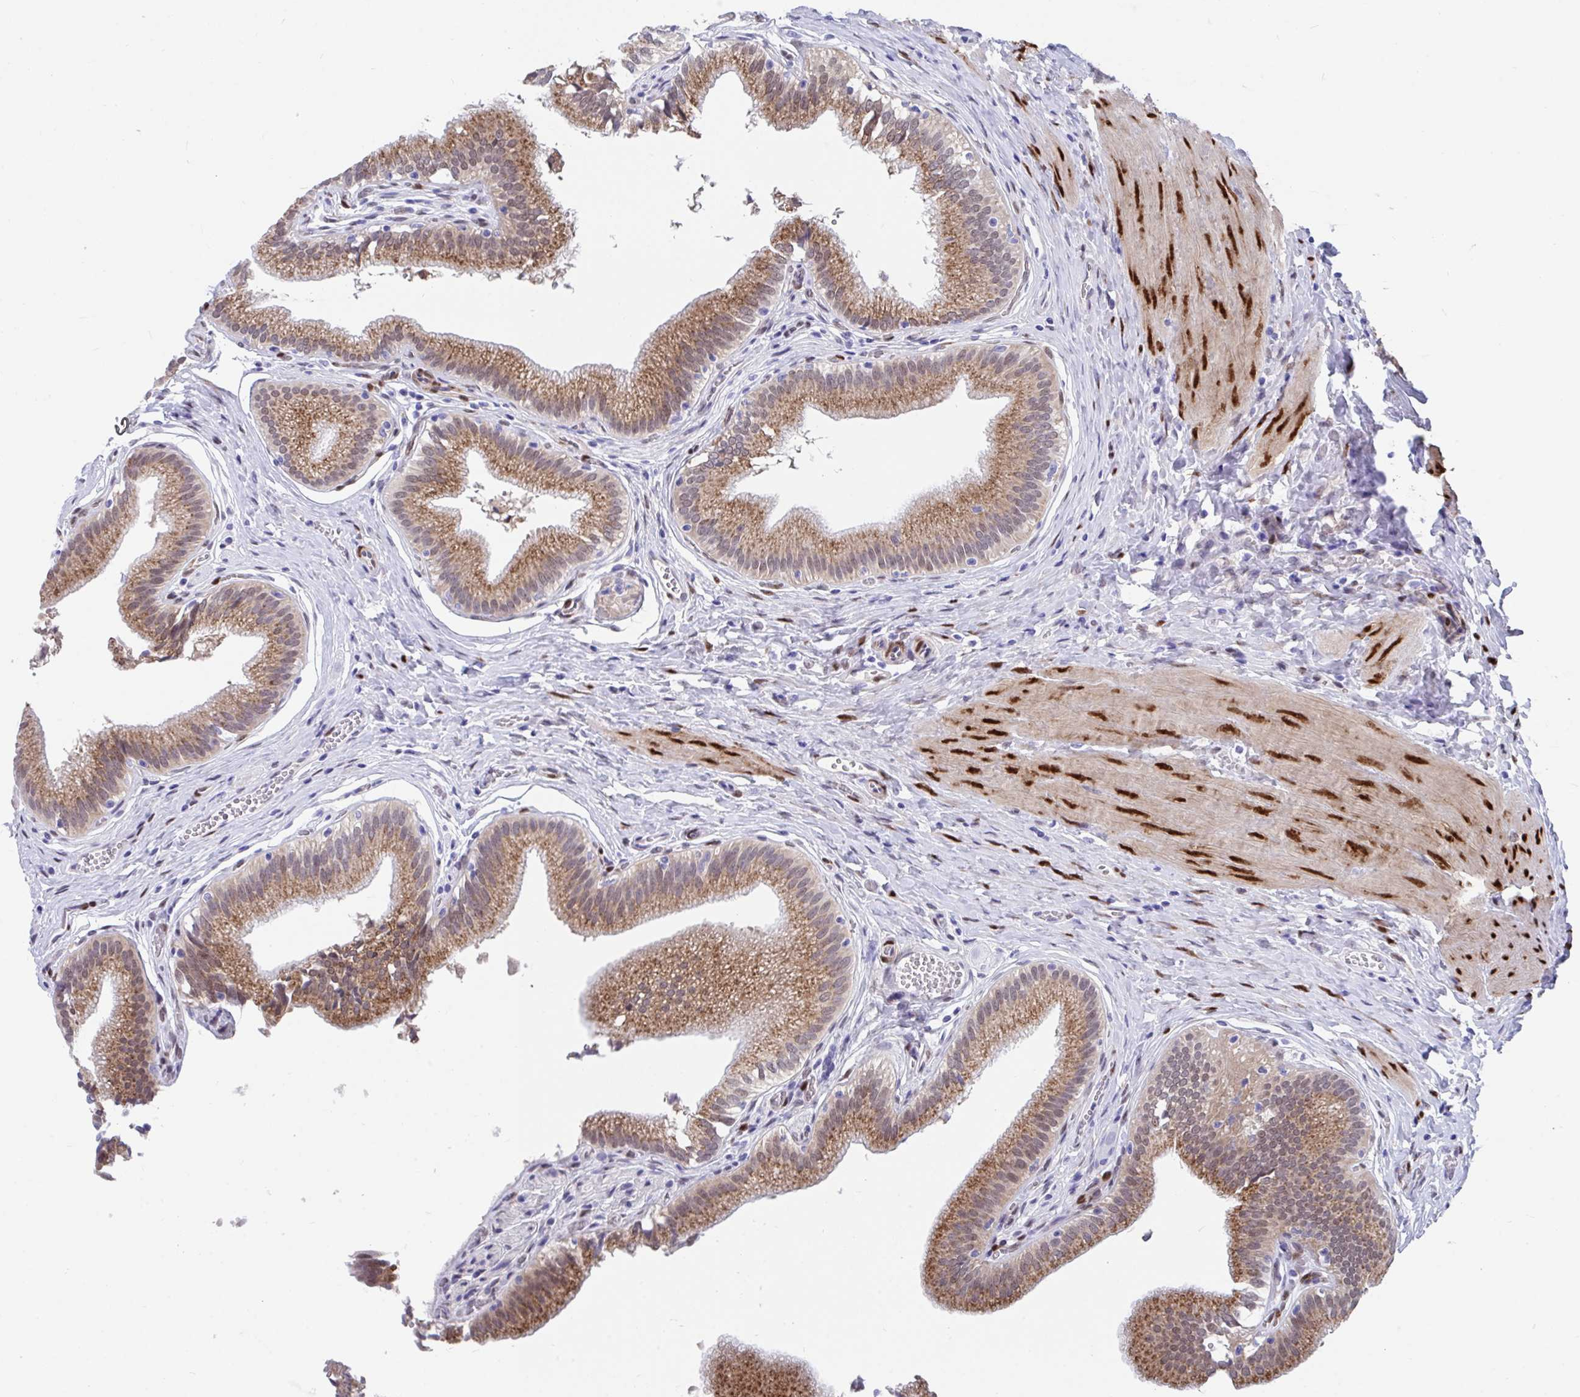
{"staining": {"intensity": "moderate", "quantity": ">75%", "location": "cytoplasmic/membranous,nuclear"}, "tissue": "gallbladder", "cell_type": "Glandular cells", "image_type": "normal", "snomed": [{"axis": "morphology", "description": "Normal tissue, NOS"}, {"axis": "topography", "description": "Gallbladder"}, {"axis": "topography", "description": "Peripheral nerve tissue"}], "caption": "Immunohistochemistry (IHC) staining of unremarkable gallbladder, which shows medium levels of moderate cytoplasmic/membranous,nuclear staining in about >75% of glandular cells indicating moderate cytoplasmic/membranous,nuclear protein expression. The staining was performed using DAB (3,3'-diaminobenzidine) (brown) for protein detection and nuclei were counterstained in hematoxylin (blue).", "gene": "RBPMS", "patient": {"sex": "male", "age": 17}}